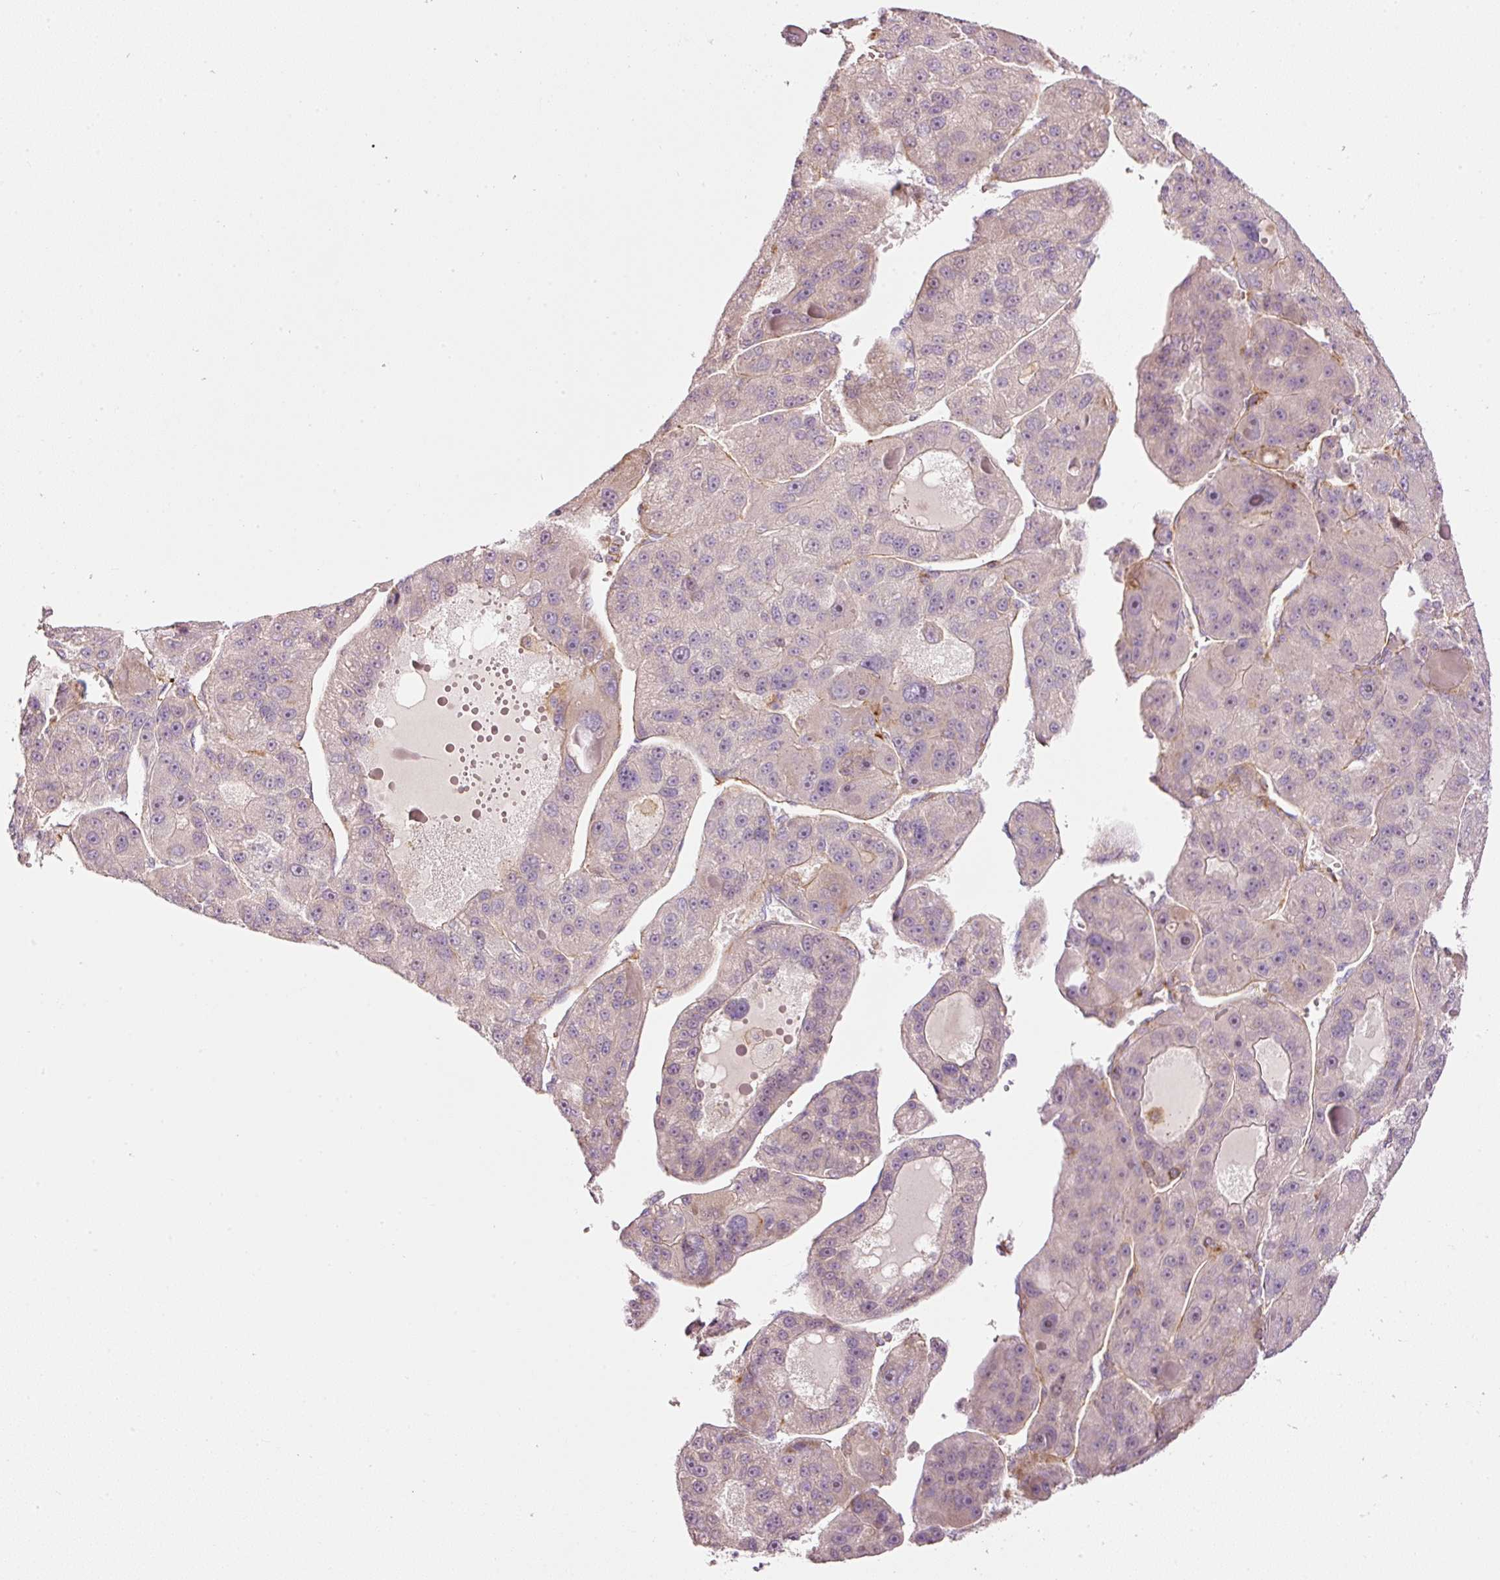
{"staining": {"intensity": "weak", "quantity": "<25%", "location": "cytoplasmic/membranous"}, "tissue": "liver cancer", "cell_type": "Tumor cells", "image_type": "cancer", "snomed": [{"axis": "morphology", "description": "Carcinoma, Hepatocellular, NOS"}, {"axis": "topography", "description": "Liver"}], "caption": "IHC histopathology image of liver cancer stained for a protein (brown), which demonstrates no expression in tumor cells.", "gene": "SIPA1", "patient": {"sex": "male", "age": 76}}